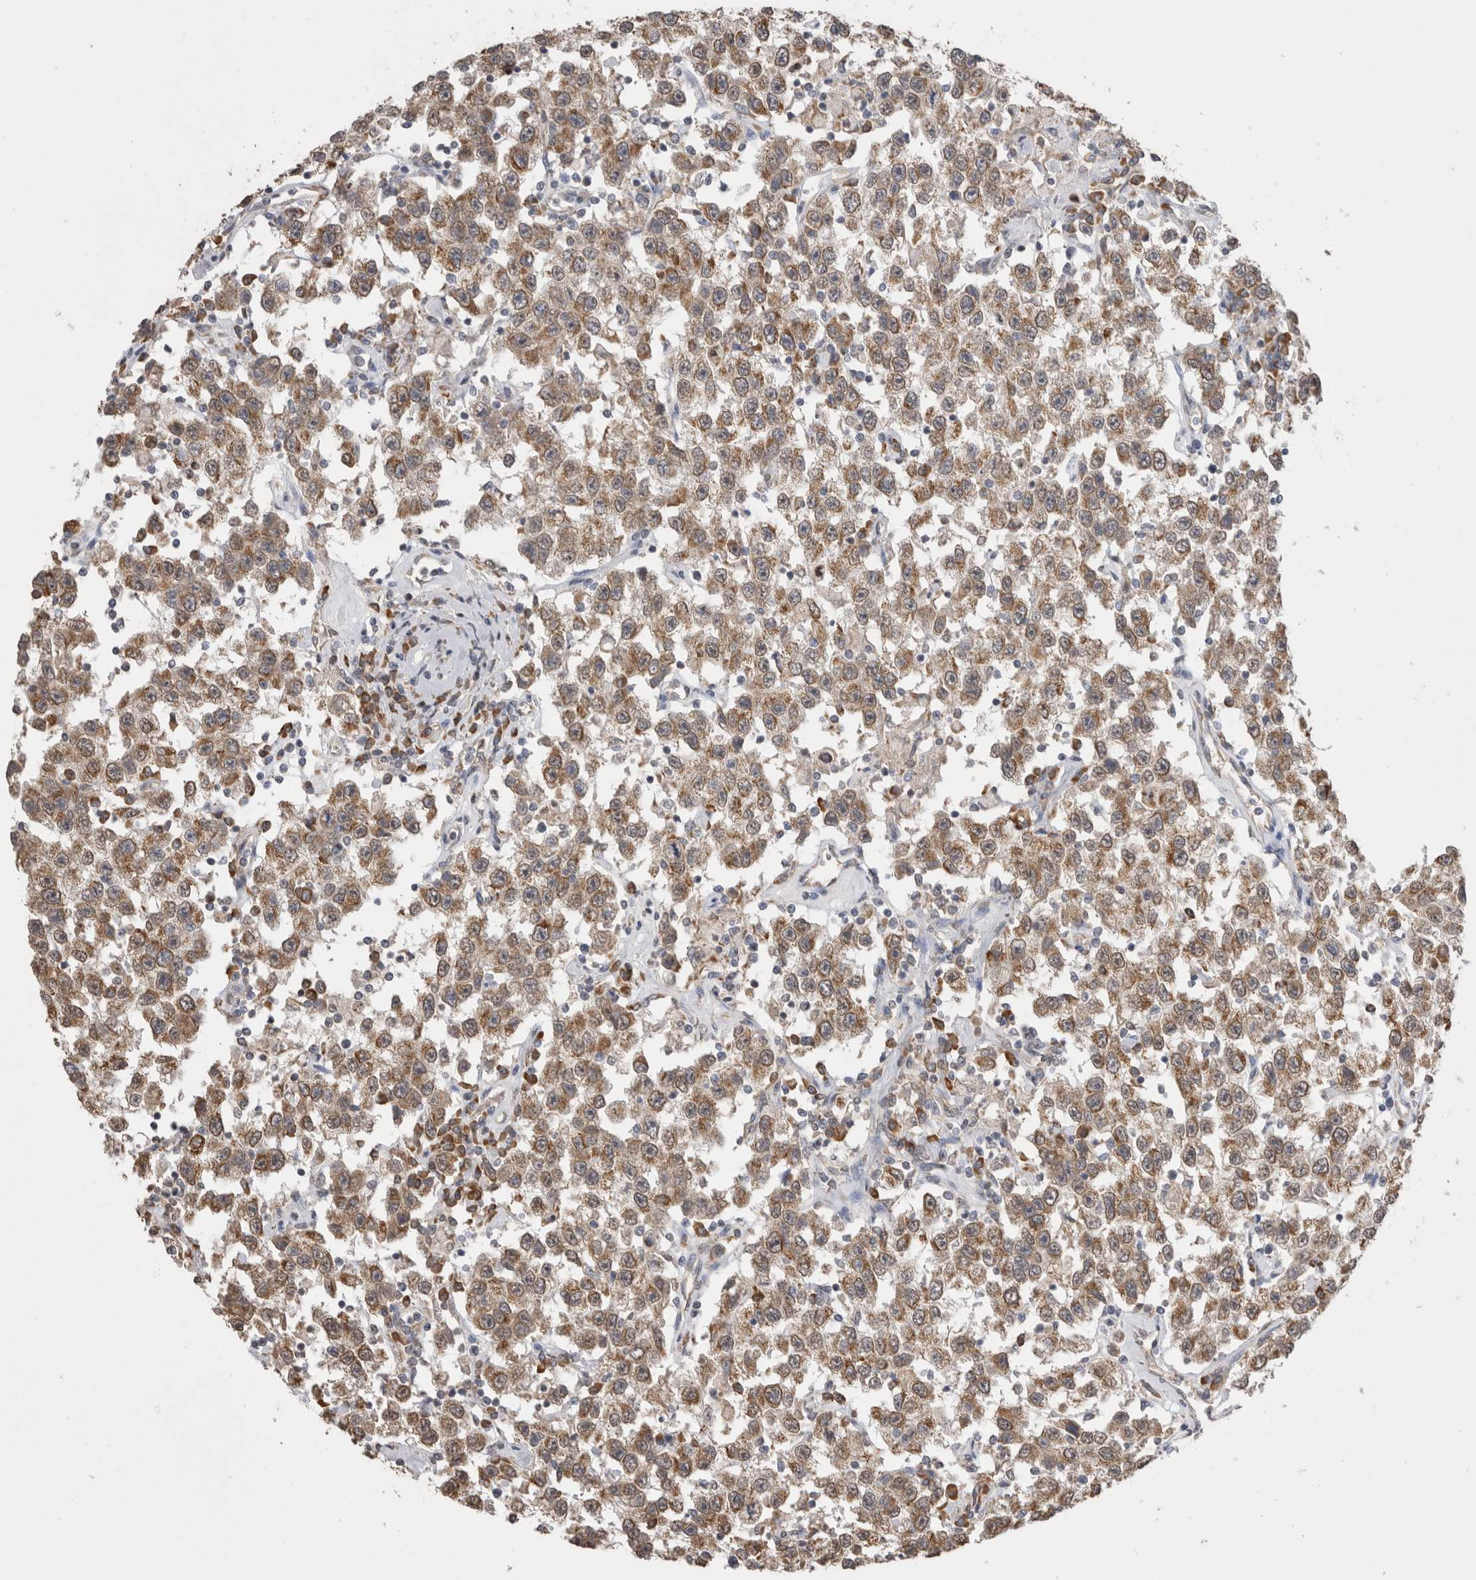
{"staining": {"intensity": "moderate", "quantity": ">75%", "location": "cytoplasmic/membranous"}, "tissue": "testis cancer", "cell_type": "Tumor cells", "image_type": "cancer", "snomed": [{"axis": "morphology", "description": "Seminoma, NOS"}, {"axis": "topography", "description": "Testis"}], "caption": "Testis cancer stained with a brown dye reveals moderate cytoplasmic/membranous positive expression in approximately >75% of tumor cells.", "gene": "NOMO1", "patient": {"sex": "male", "age": 41}}